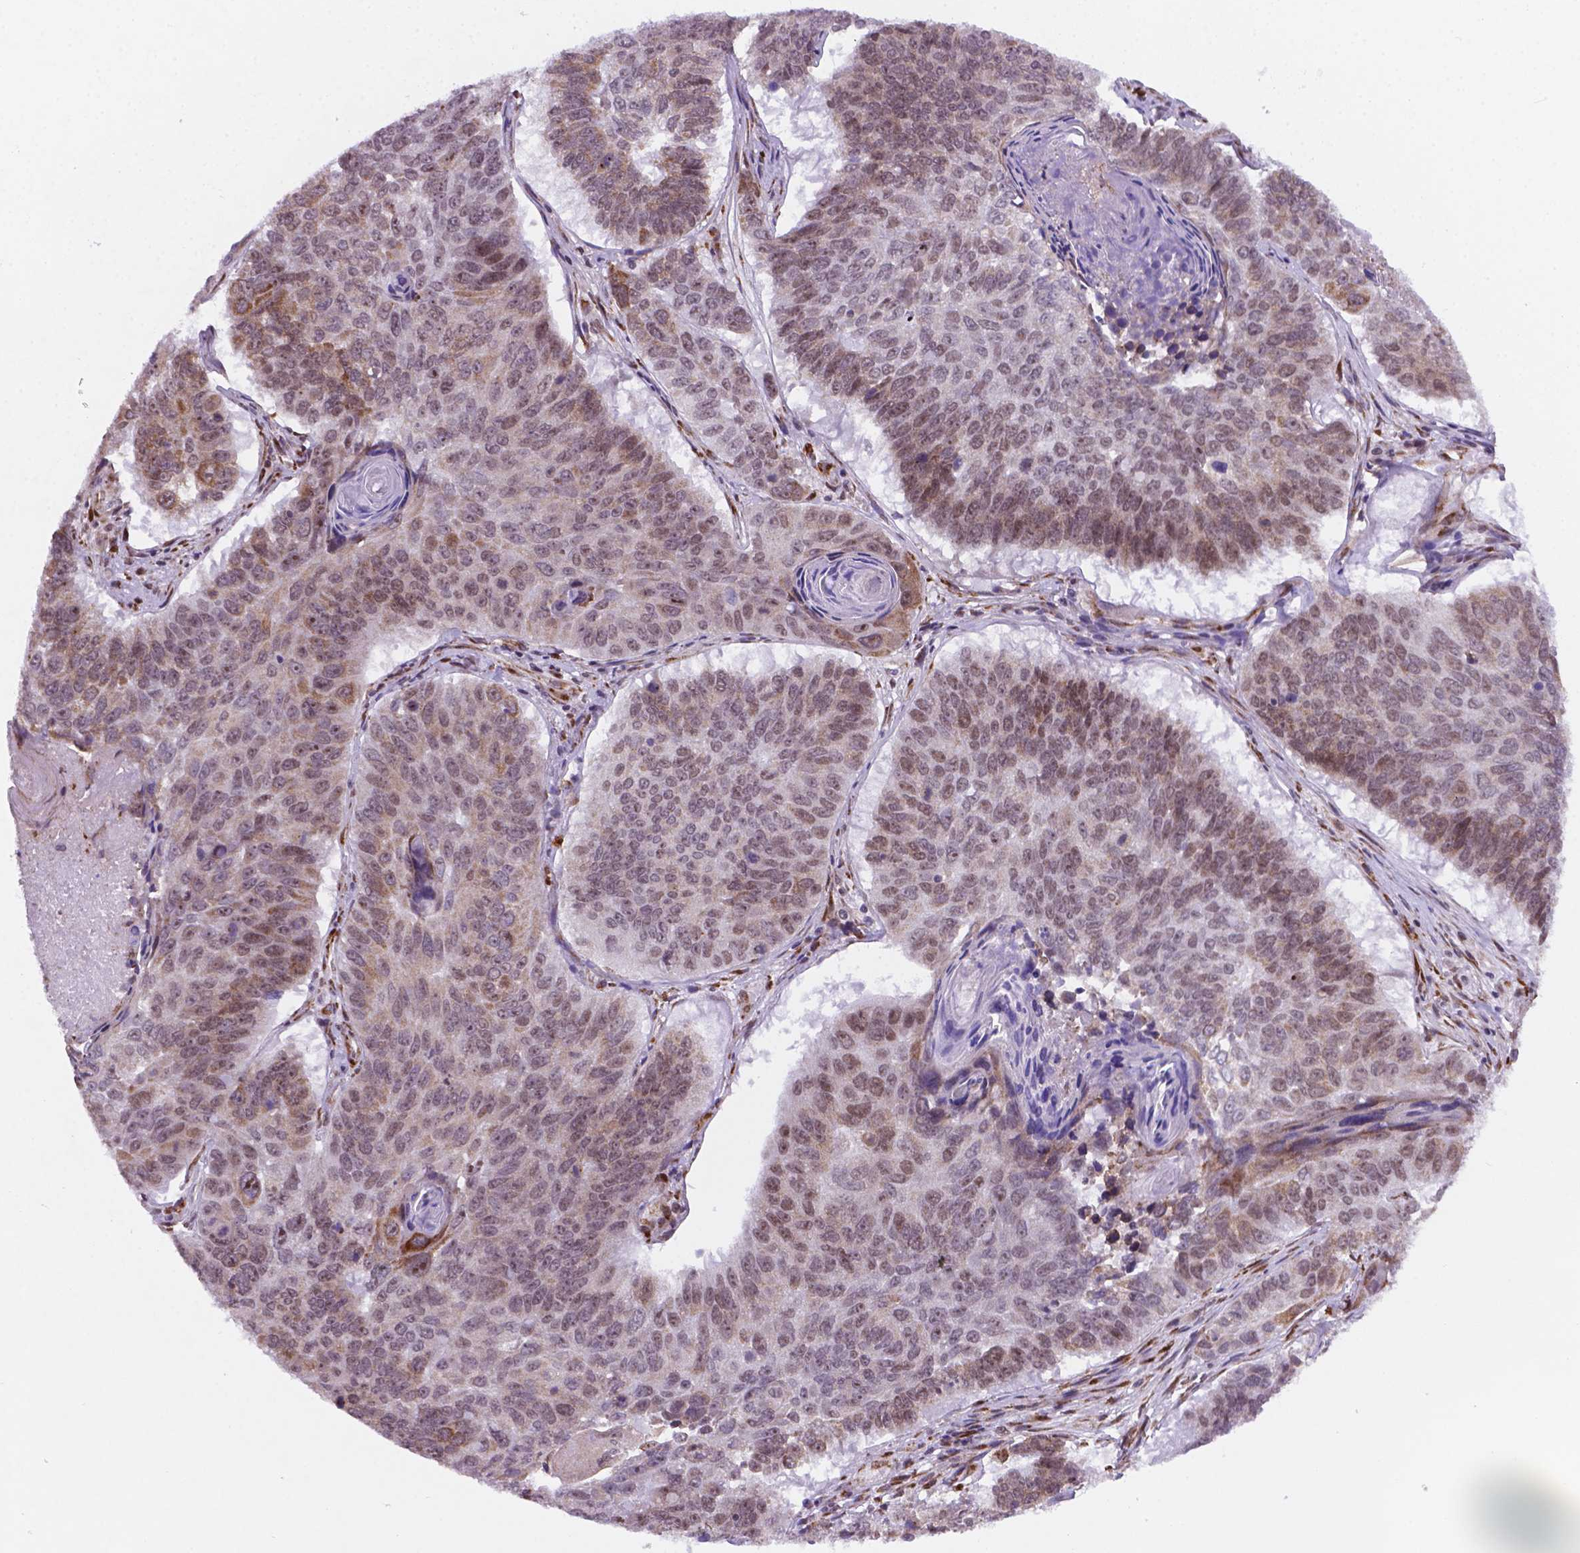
{"staining": {"intensity": "weak", "quantity": "25%-75%", "location": "cytoplasmic/membranous,nuclear"}, "tissue": "lung cancer", "cell_type": "Tumor cells", "image_type": "cancer", "snomed": [{"axis": "morphology", "description": "Squamous cell carcinoma, NOS"}, {"axis": "topography", "description": "Lung"}], "caption": "A high-resolution photomicrograph shows IHC staining of squamous cell carcinoma (lung), which reveals weak cytoplasmic/membranous and nuclear expression in approximately 25%-75% of tumor cells.", "gene": "FNIP1", "patient": {"sex": "male", "age": 73}}